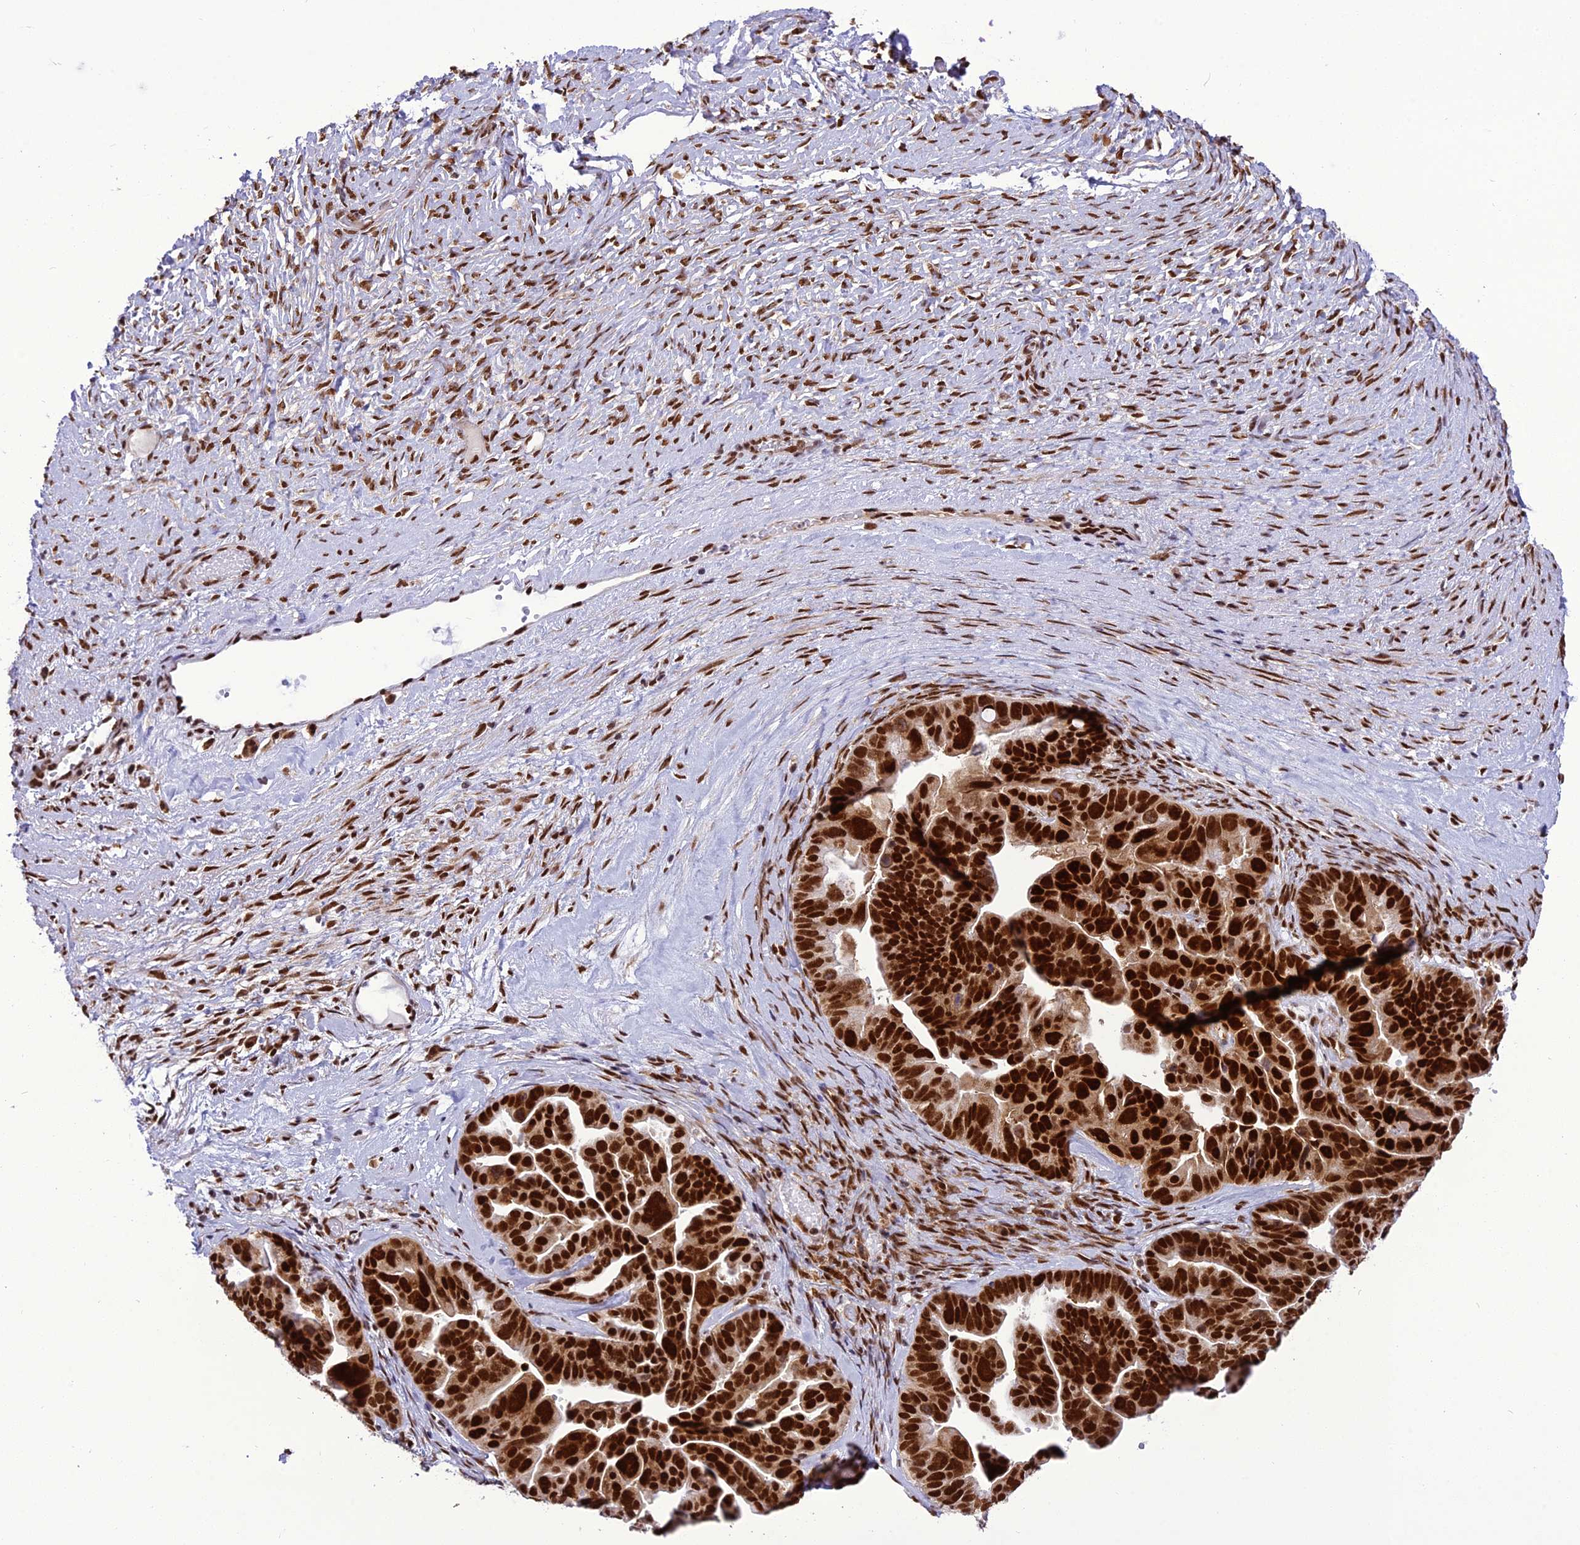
{"staining": {"intensity": "strong", "quantity": ">75%", "location": "nuclear"}, "tissue": "ovarian cancer", "cell_type": "Tumor cells", "image_type": "cancer", "snomed": [{"axis": "morphology", "description": "Cystadenocarcinoma, serous, NOS"}, {"axis": "topography", "description": "Ovary"}], "caption": "Human ovarian serous cystadenocarcinoma stained for a protein (brown) demonstrates strong nuclear positive staining in approximately >75% of tumor cells.", "gene": "DDX1", "patient": {"sex": "female", "age": 56}}